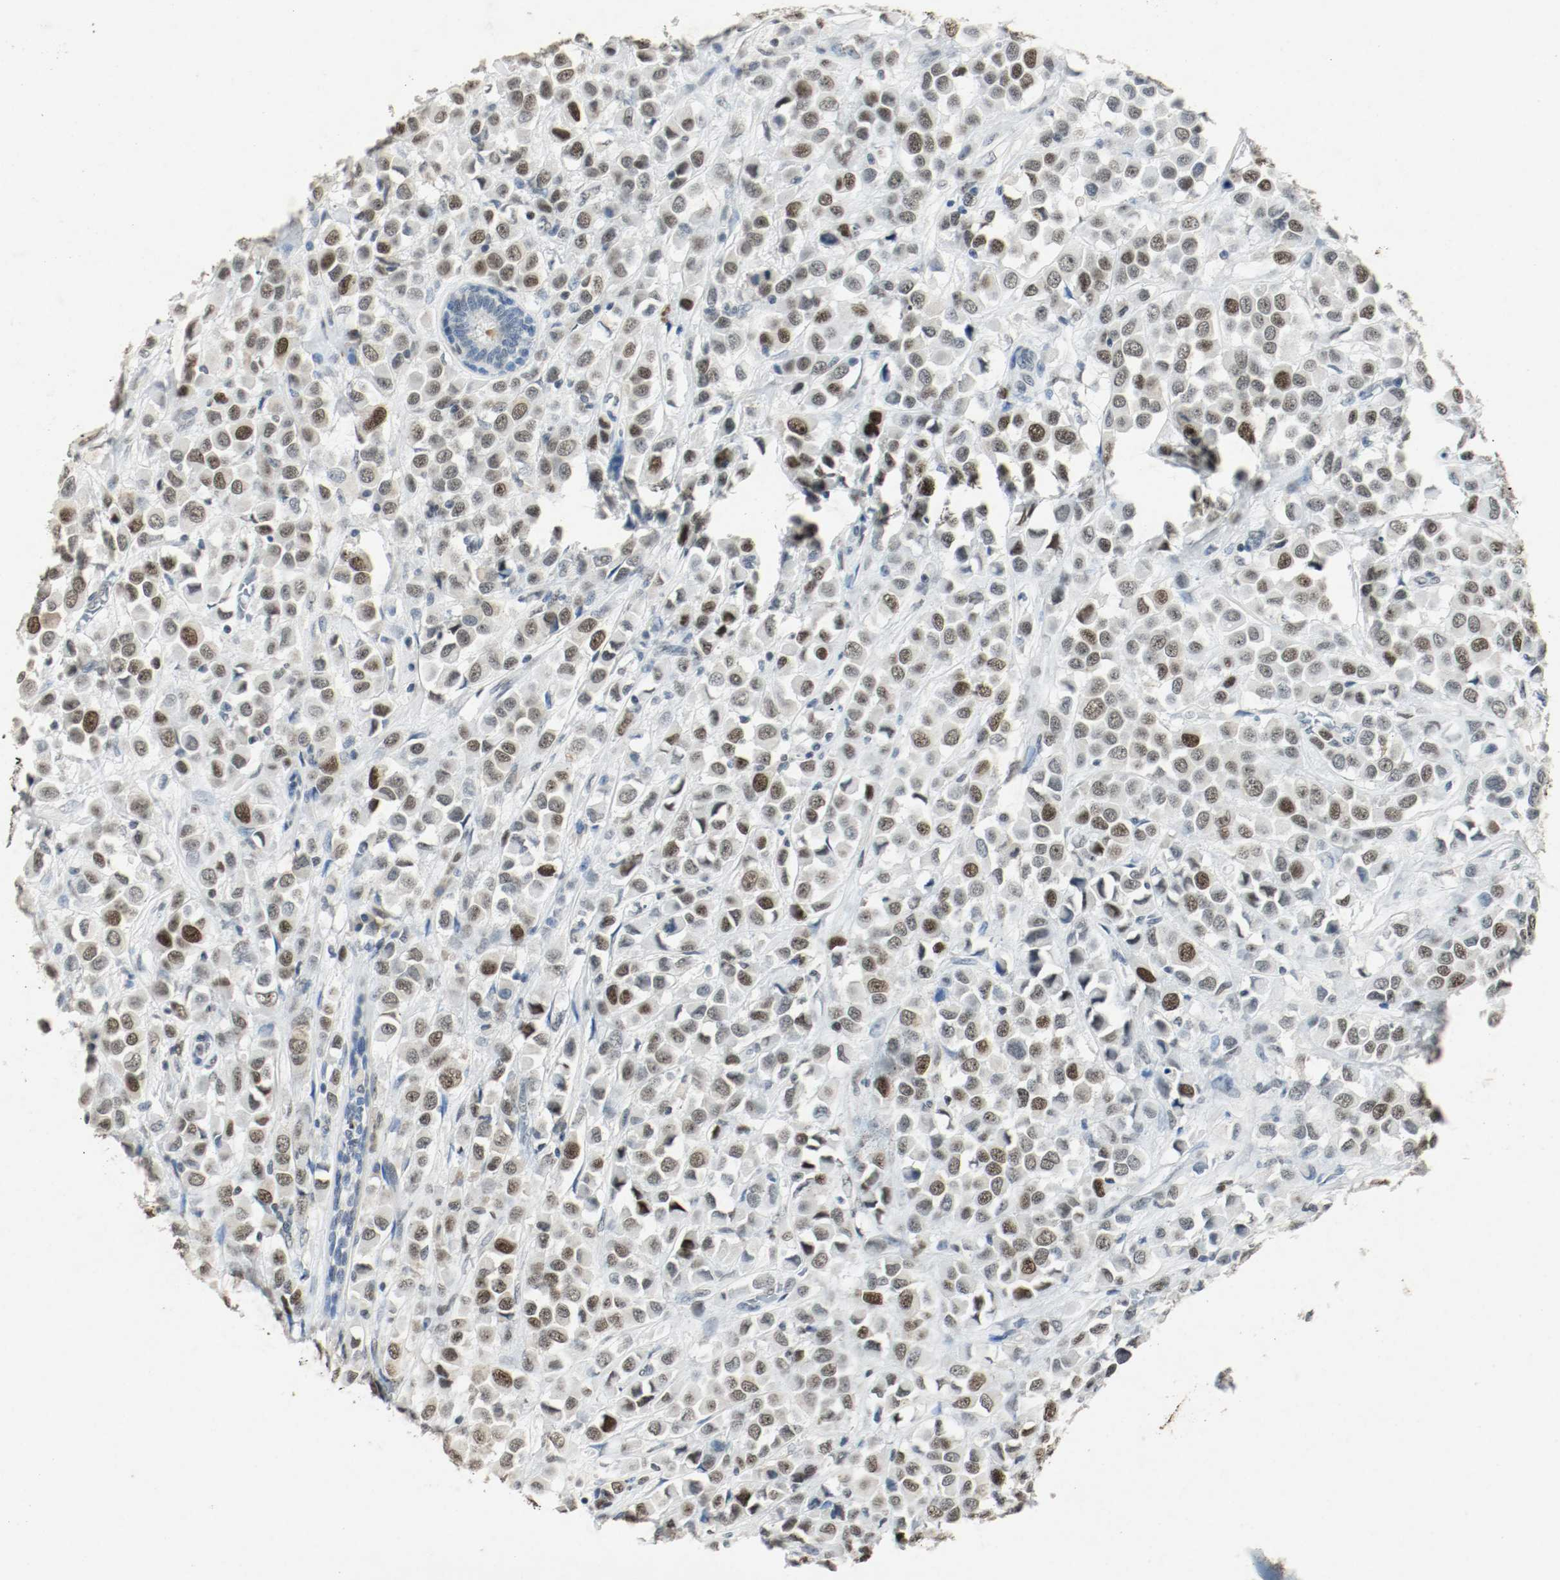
{"staining": {"intensity": "moderate", "quantity": ">75%", "location": "nuclear"}, "tissue": "breast cancer", "cell_type": "Tumor cells", "image_type": "cancer", "snomed": [{"axis": "morphology", "description": "Duct carcinoma"}, {"axis": "topography", "description": "Breast"}], "caption": "Approximately >75% of tumor cells in human breast cancer exhibit moderate nuclear protein positivity as visualized by brown immunohistochemical staining.", "gene": "DNMT1", "patient": {"sex": "female", "age": 61}}